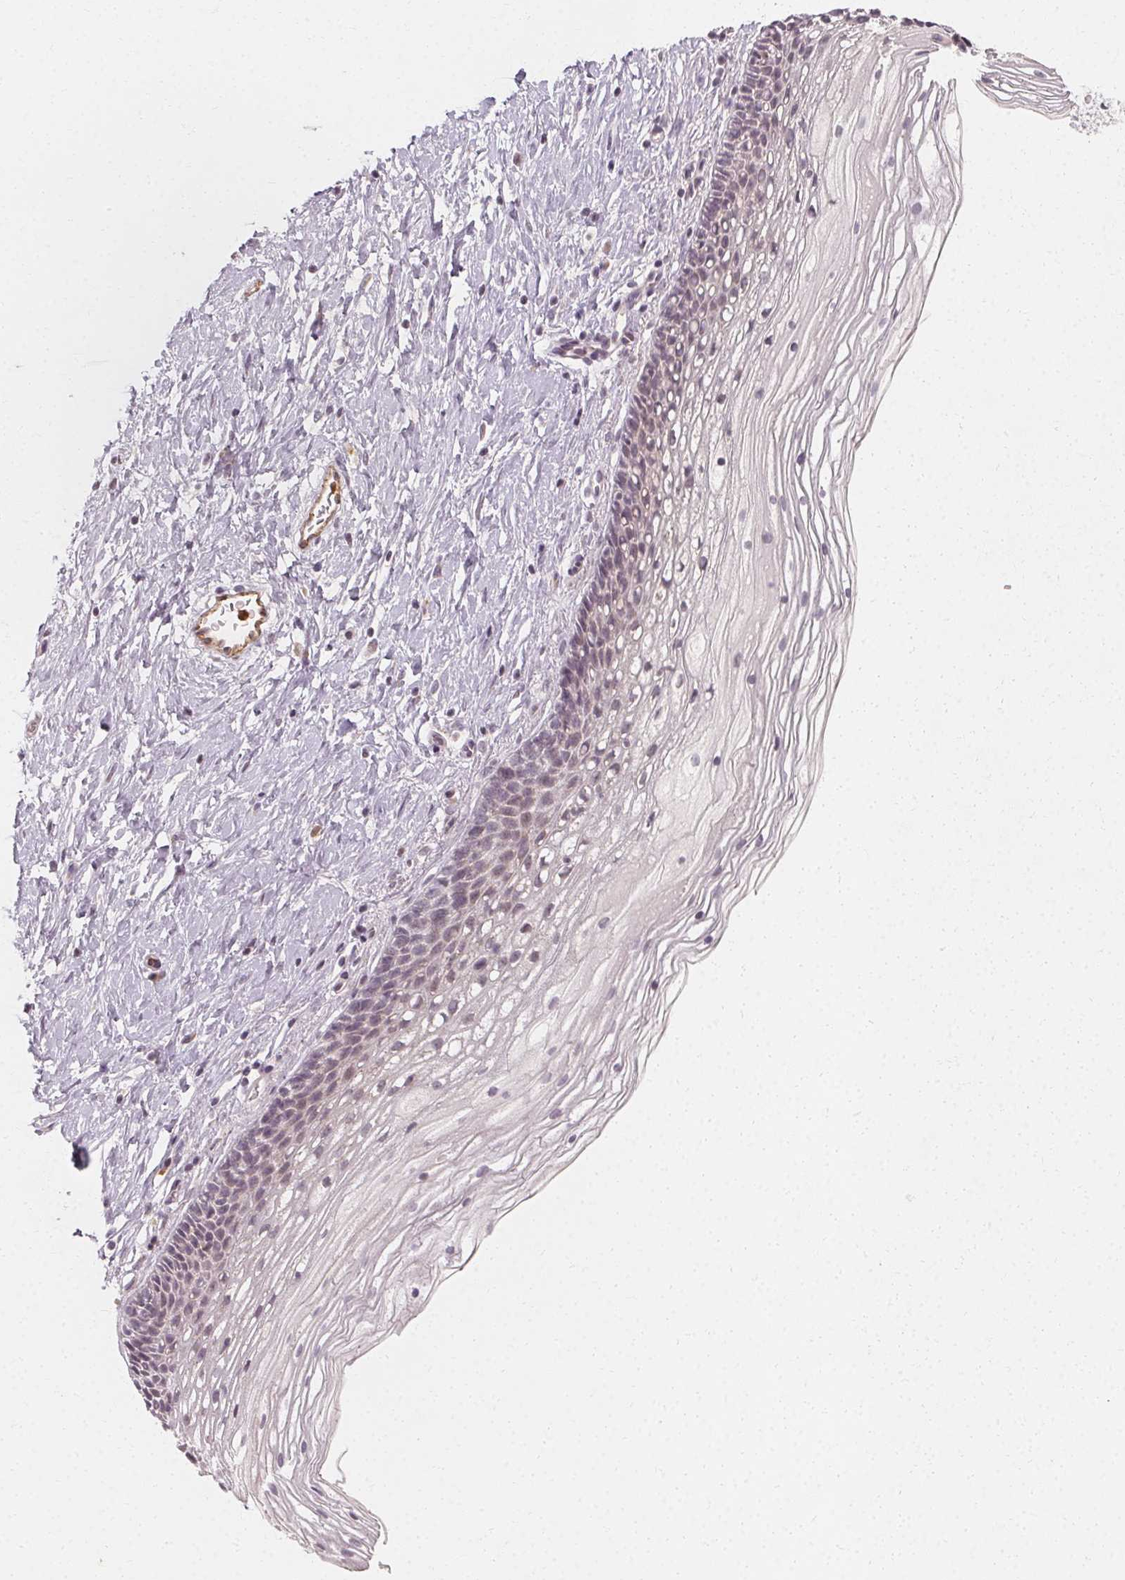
{"staining": {"intensity": "negative", "quantity": "none", "location": "none"}, "tissue": "cervix", "cell_type": "Glandular cells", "image_type": "normal", "snomed": [{"axis": "morphology", "description": "Normal tissue, NOS"}, {"axis": "topography", "description": "Cervix"}], "caption": "Glandular cells show no significant protein expression in unremarkable cervix. The staining was performed using DAB to visualize the protein expression in brown, while the nuclei were stained in blue with hematoxylin (Magnification: 20x).", "gene": "CLCNKA", "patient": {"sex": "female", "age": 34}}